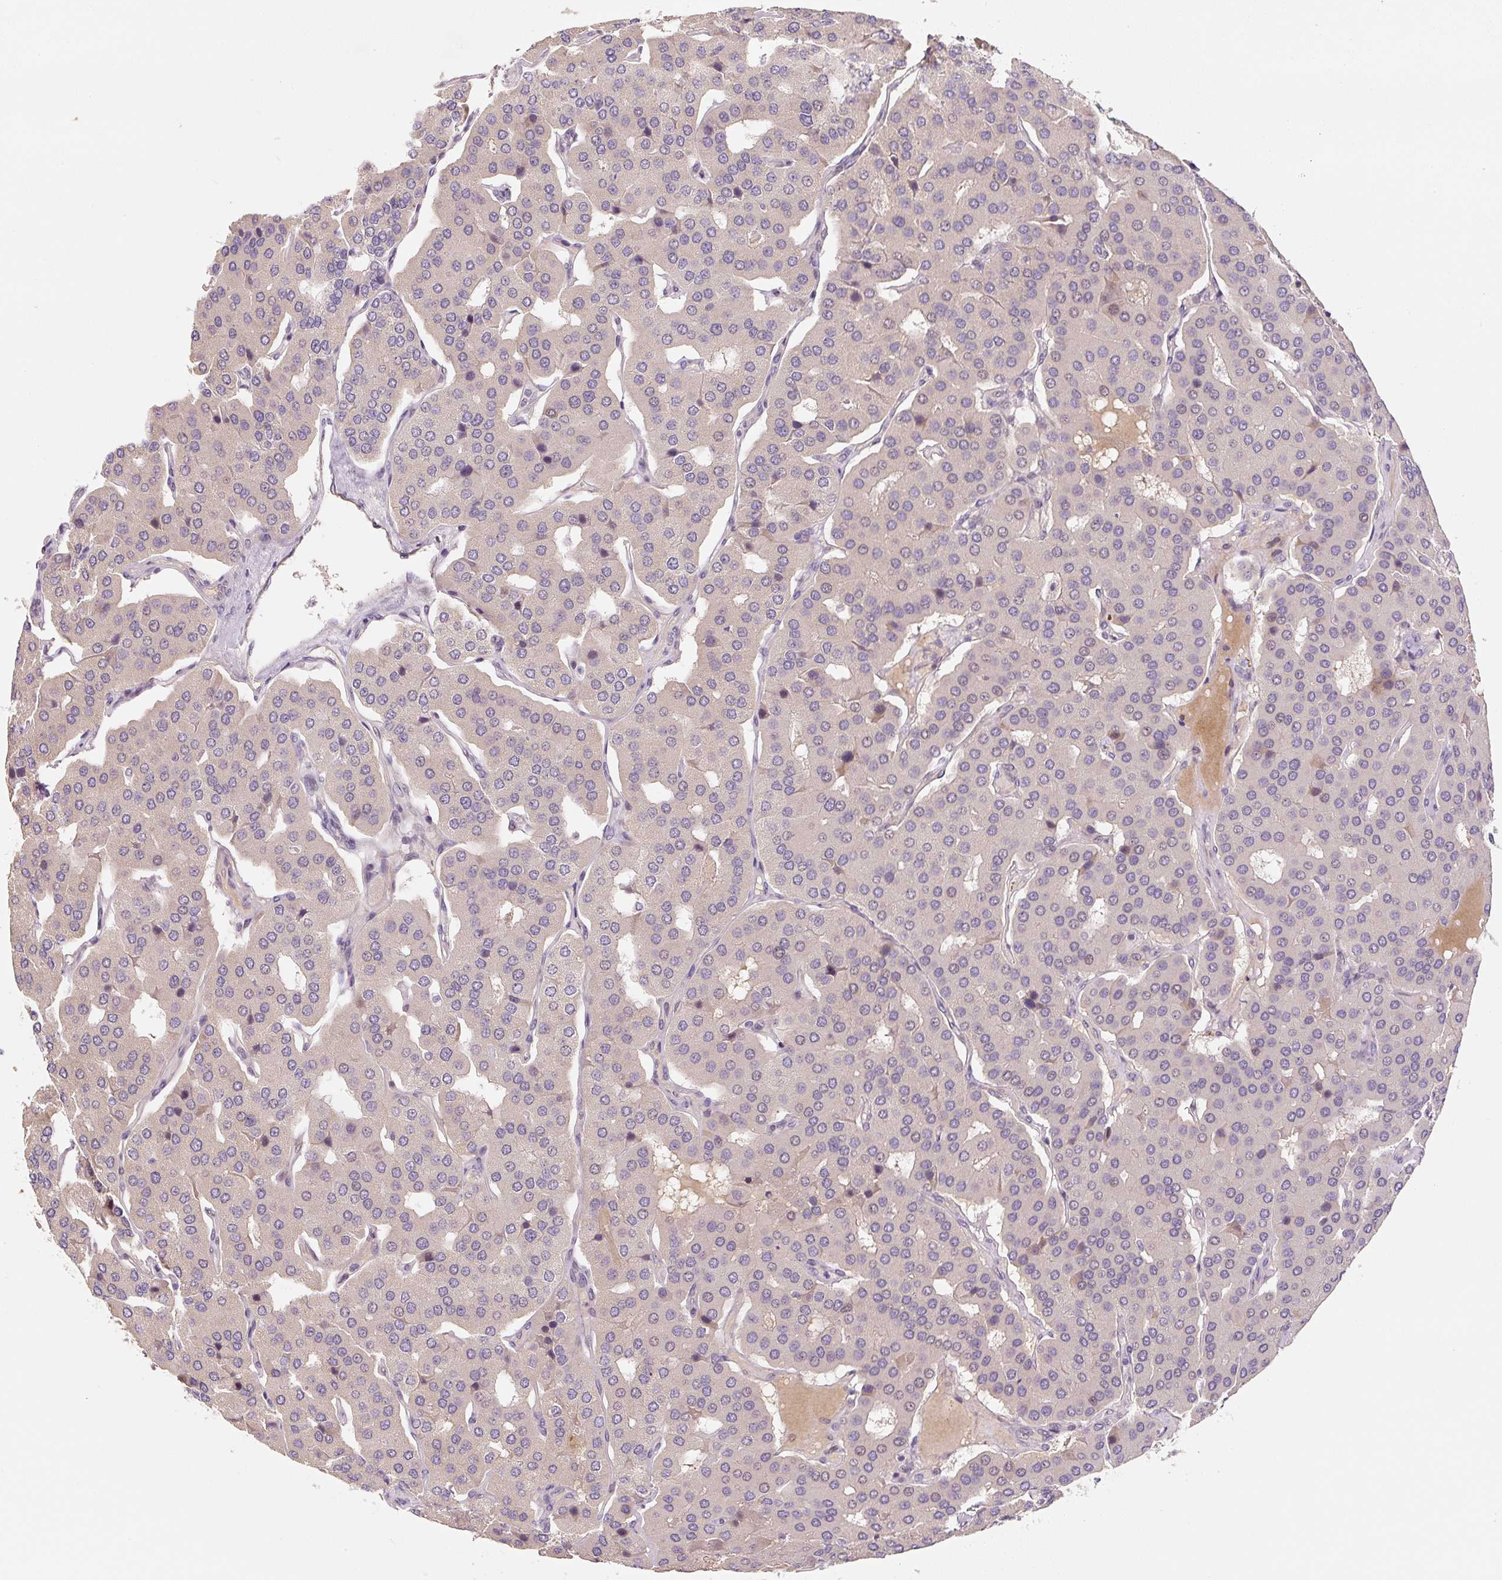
{"staining": {"intensity": "negative", "quantity": "none", "location": "none"}, "tissue": "parathyroid gland", "cell_type": "Glandular cells", "image_type": "normal", "snomed": [{"axis": "morphology", "description": "Normal tissue, NOS"}, {"axis": "morphology", "description": "Adenoma, NOS"}, {"axis": "topography", "description": "Parathyroid gland"}], "caption": "This is an IHC image of unremarkable parathyroid gland. There is no expression in glandular cells.", "gene": "PWWP3B", "patient": {"sex": "female", "age": 86}}